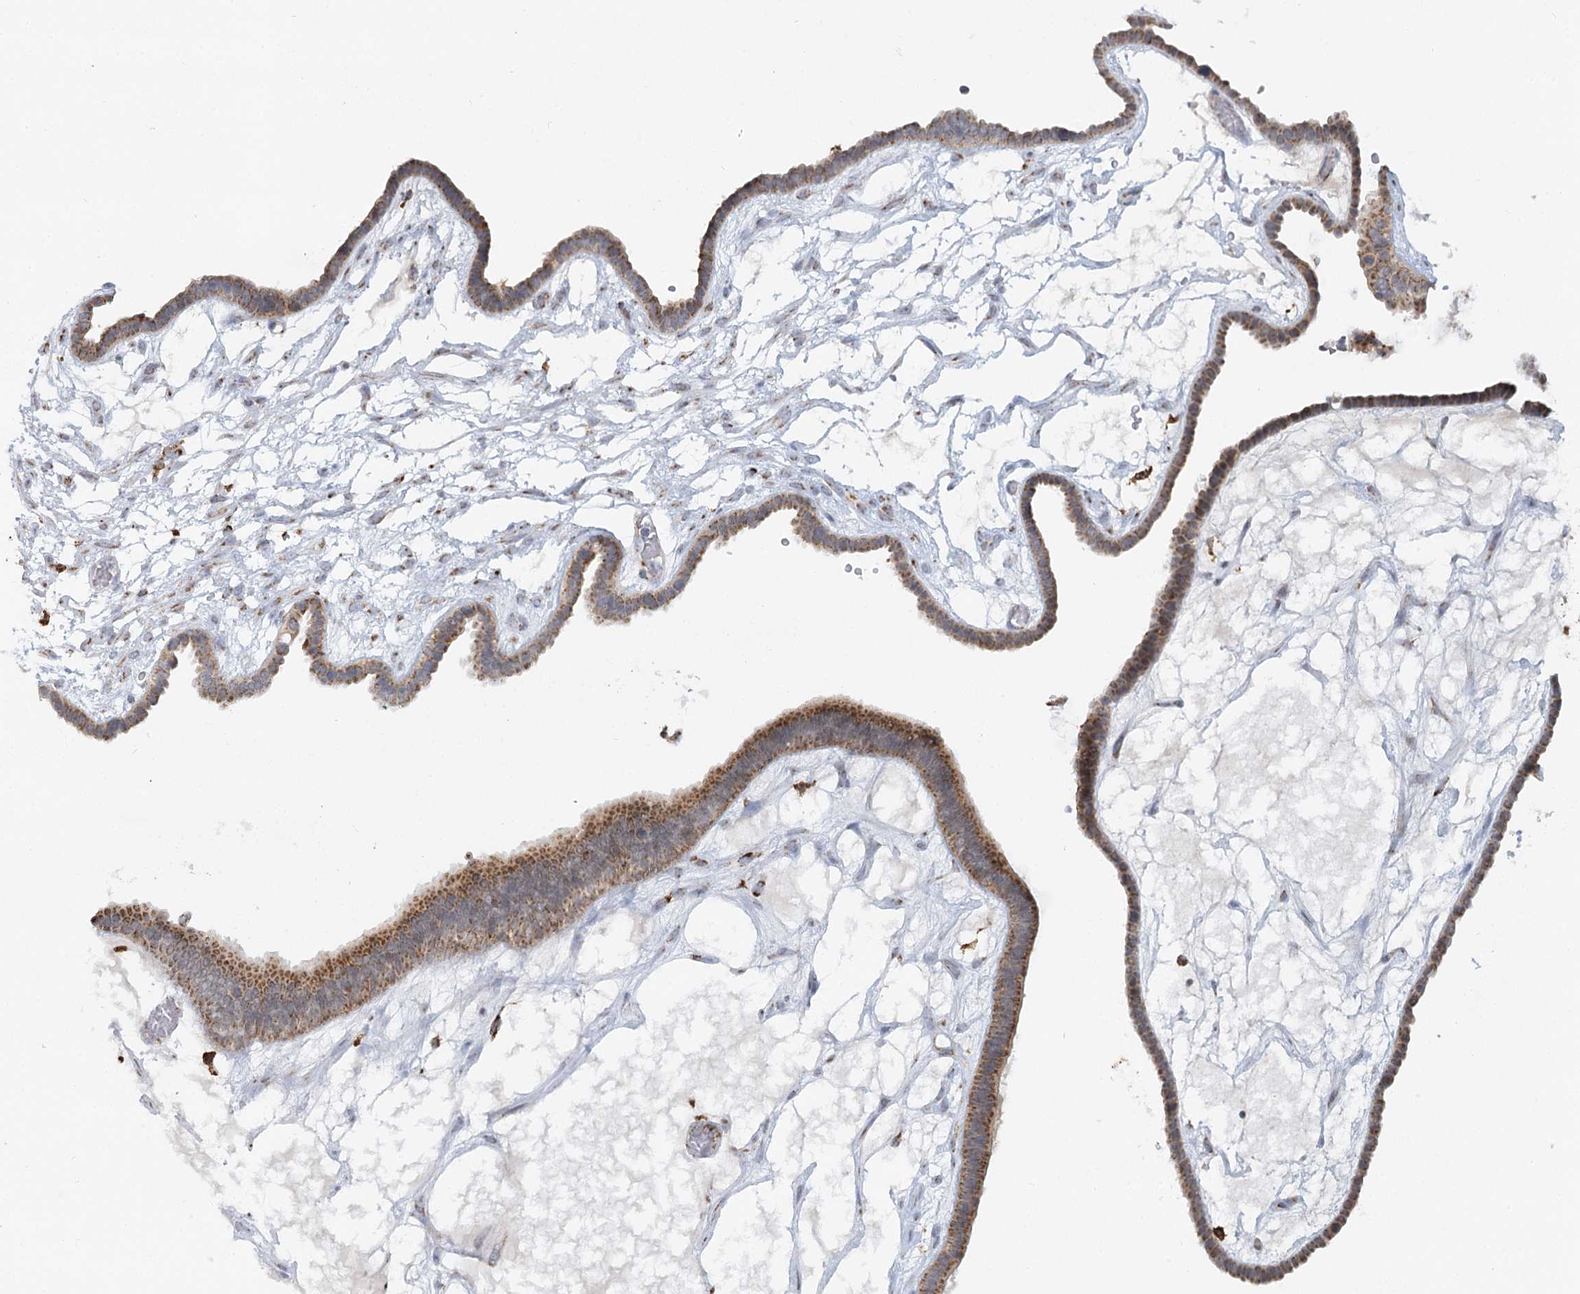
{"staining": {"intensity": "strong", "quantity": ">75%", "location": "cytoplasmic/membranous"}, "tissue": "ovarian cancer", "cell_type": "Tumor cells", "image_type": "cancer", "snomed": [{"axis": "morphology", "description": "Cystadenocarcinoma, serous, NOS"}, {"axis": "topography", "description": "Ovary"}], "caption": "A brown stain highlights strong cytoplasmic/membranous positivity of a protein in human serous cystadenocarcinoma (ovarian) tumor cells.", "gene": "TAS1R1", "patient": {"sex": "female", "age": 56}}